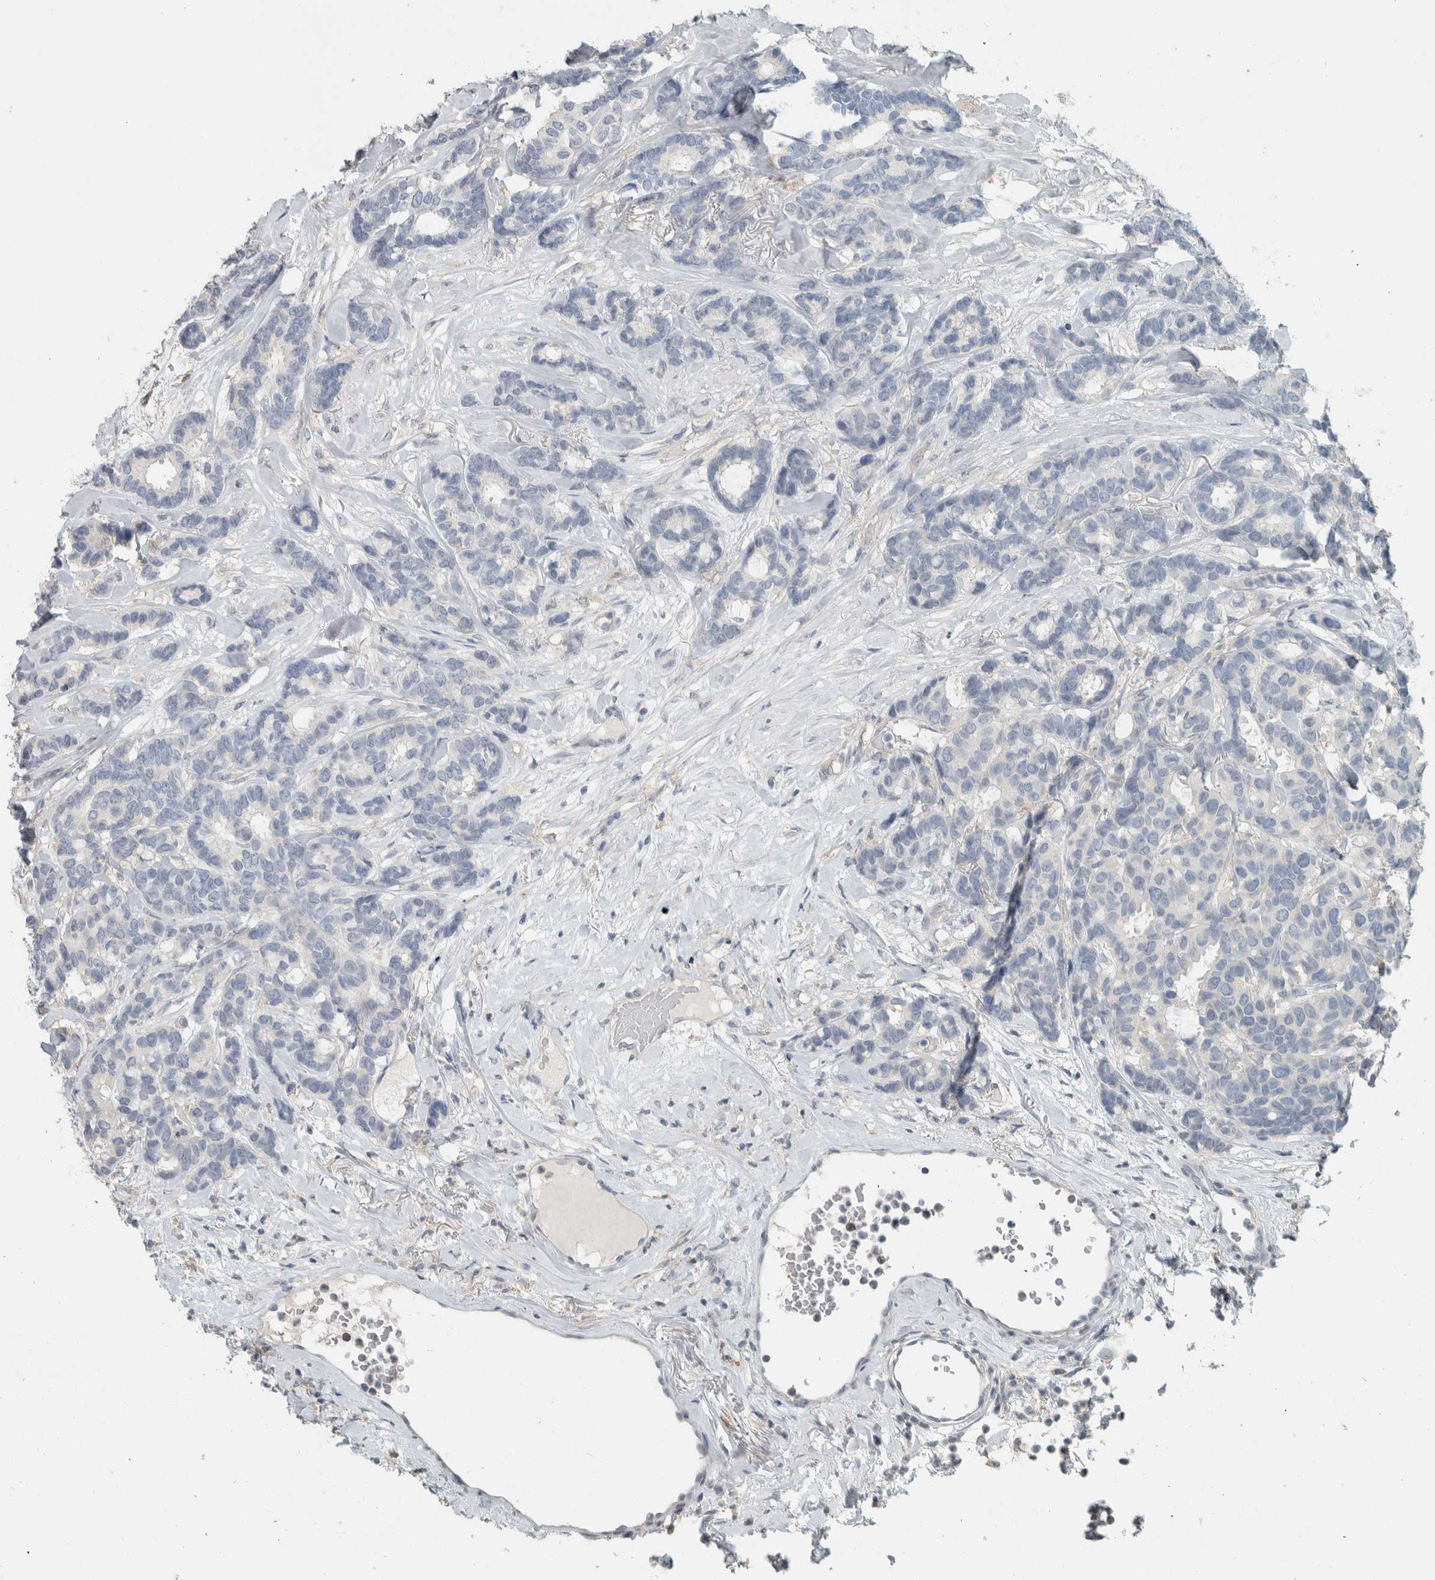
{"staining": {"intensity": "negative", "quantity": "none", "location": "none"}, "tissue": "breast cancer", "cell_type": "Tumor cells", "image_type": "cancer", "snomed": [{"axis": "morphology", "description": "Duct carcinoma"}, {"axis": "topography", "description": "Breast"}], "caption": "Human breast cancer (infiltrating ductal carcinoma) stained for a protein using immunohistochemistry reveals no positivity in tumor cells.", "gene": "SCIN", "patient": {"sex": "female", "age": 87}}